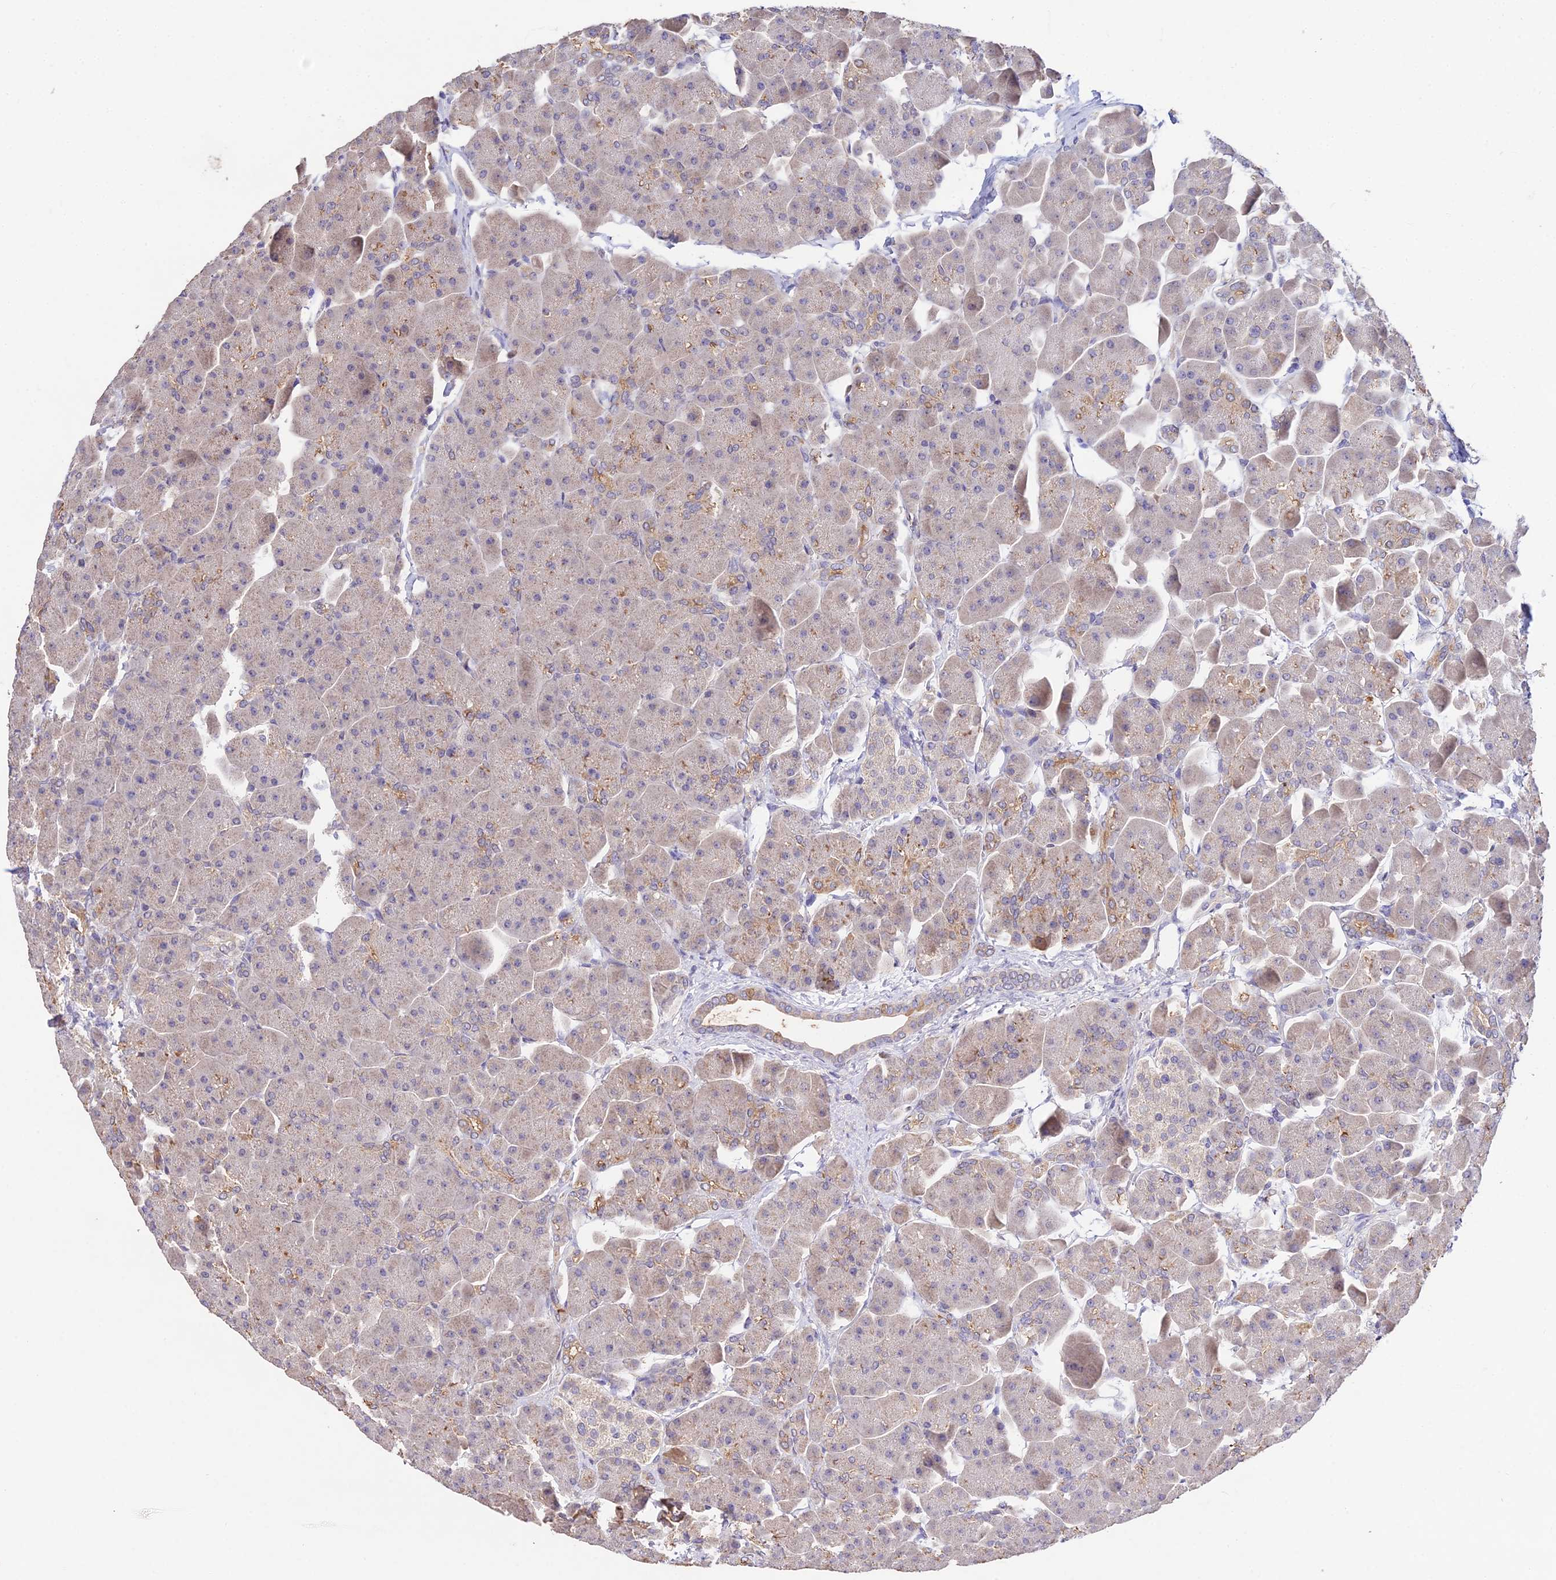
{"staining": {"intensity": "weak", "quantity": "<25%", "location": "cytoplasmic/membranous"}, "tissue": "pancreas", "cell_type": "Exocrine glandular cells", "image_type": "normal", "snomed": [{"axis": "morphology", "description": "Normal tissue, NOS"}, {"axis": "topography", "description": "Pancreas"}], "caption": "Image shows no significant protein staining in exocrine glandular cells of benign pancreas. (IHC, brightfield microscopy, high magnification).", "gene": "PGK1", "patient": {"sex": "male", "age": 66}}